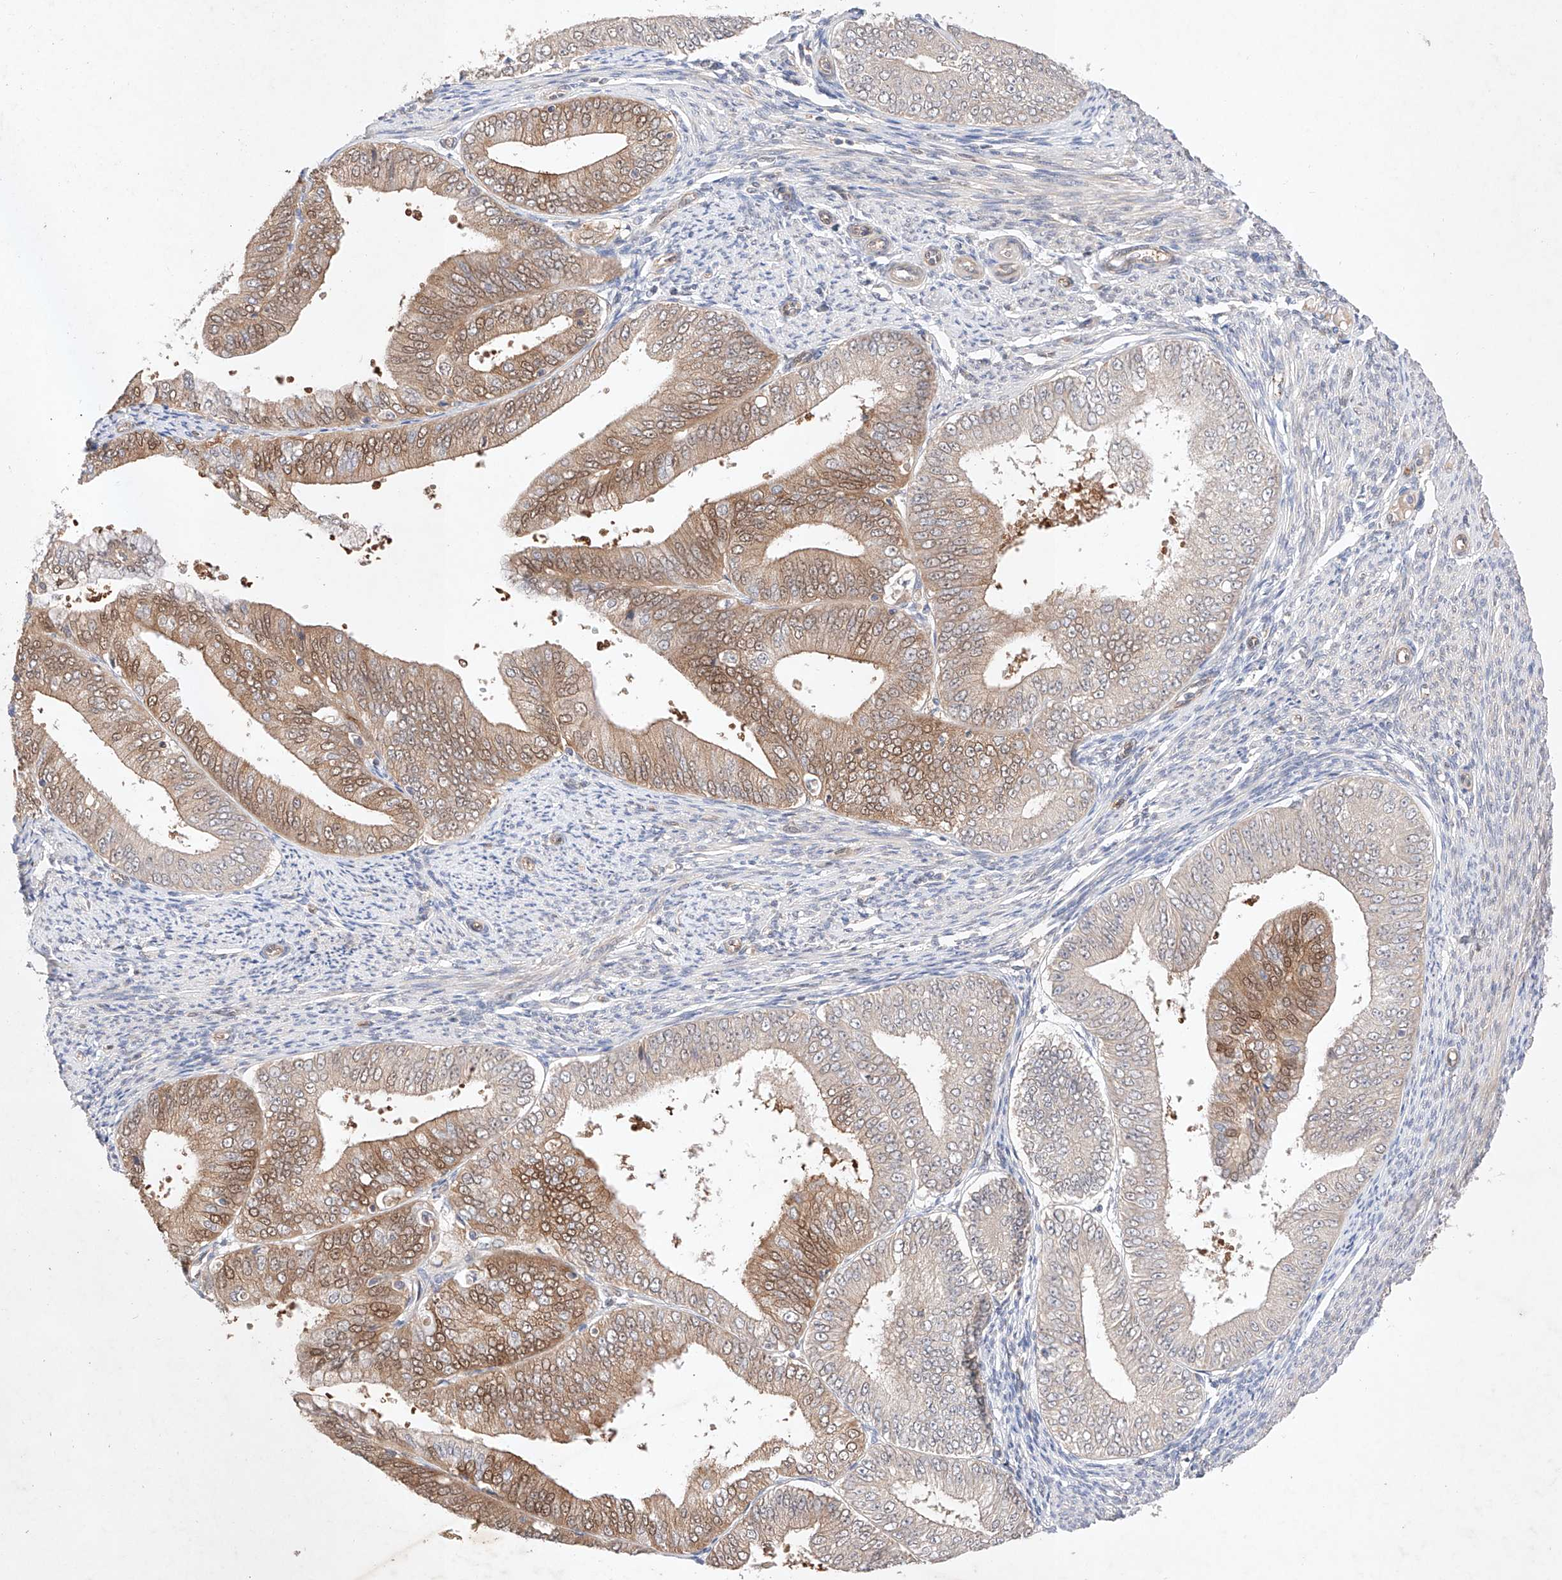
{"staining": {"intensity": "moderate", "quantity": "25%-75%", "location": "cytoplasmic/membranous,nuclear"}, "tissue": "endometrial cancer", "cell_type": "Tumor cells", "image_type": "cancer", "snomed": [{"axis": "morphology", "description": "Adenocarcinoma, NOS"}, {"axis": "topography", "description": "Endometrium"}], "caption": "Endometrial cancer (adenocarcinoma) stained for a protein shows moderate cytoplasmic/membranous and nuclear positivity in tumor cells.", "gene": "ZNF124", "patient": {"sex": "female", "age": 63}}